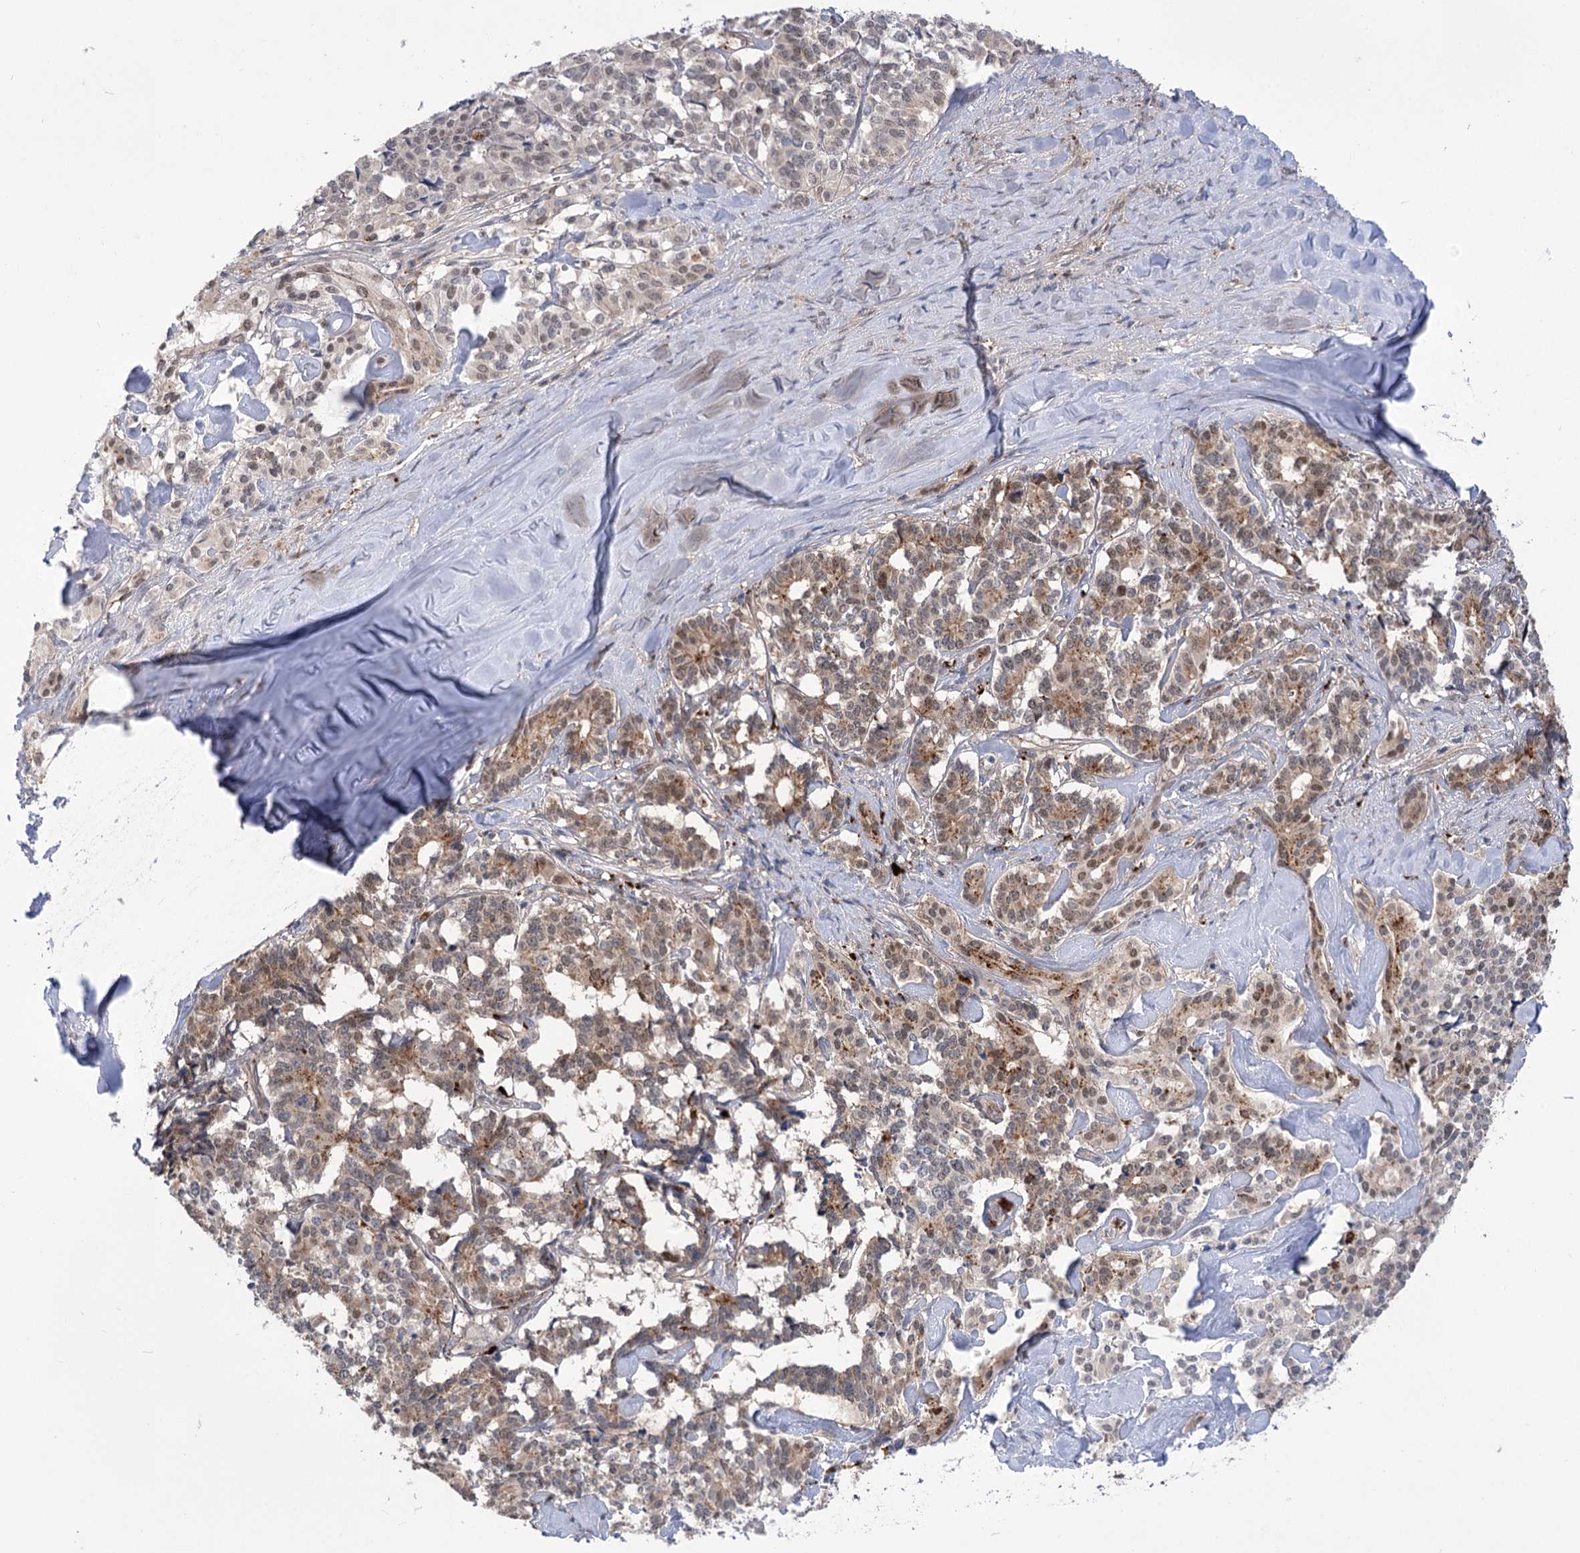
{"staining": {"intensity": "moderate", "quantity": "25%-75%", "location": "cytoplasmic/membranous,nuclear"}, "tissue": "pancreatic cancer", "cell_type": "Tumor cells", "image_type": "cancer", "snomed": [{"axis": "morphology", "description": "Adenocarcinoma, NOS"}, {"axis": "topography", "description": "Pancreas"}], "caption": "Protein expression analysis of pancreatic adenocarcinoma exhibits moderate cytoplasmic/membranous and nuclear staining in about 25%-75% of tumor cells.", "gene": "SIAE", "patient": {"sex": "female", "age": 74}}